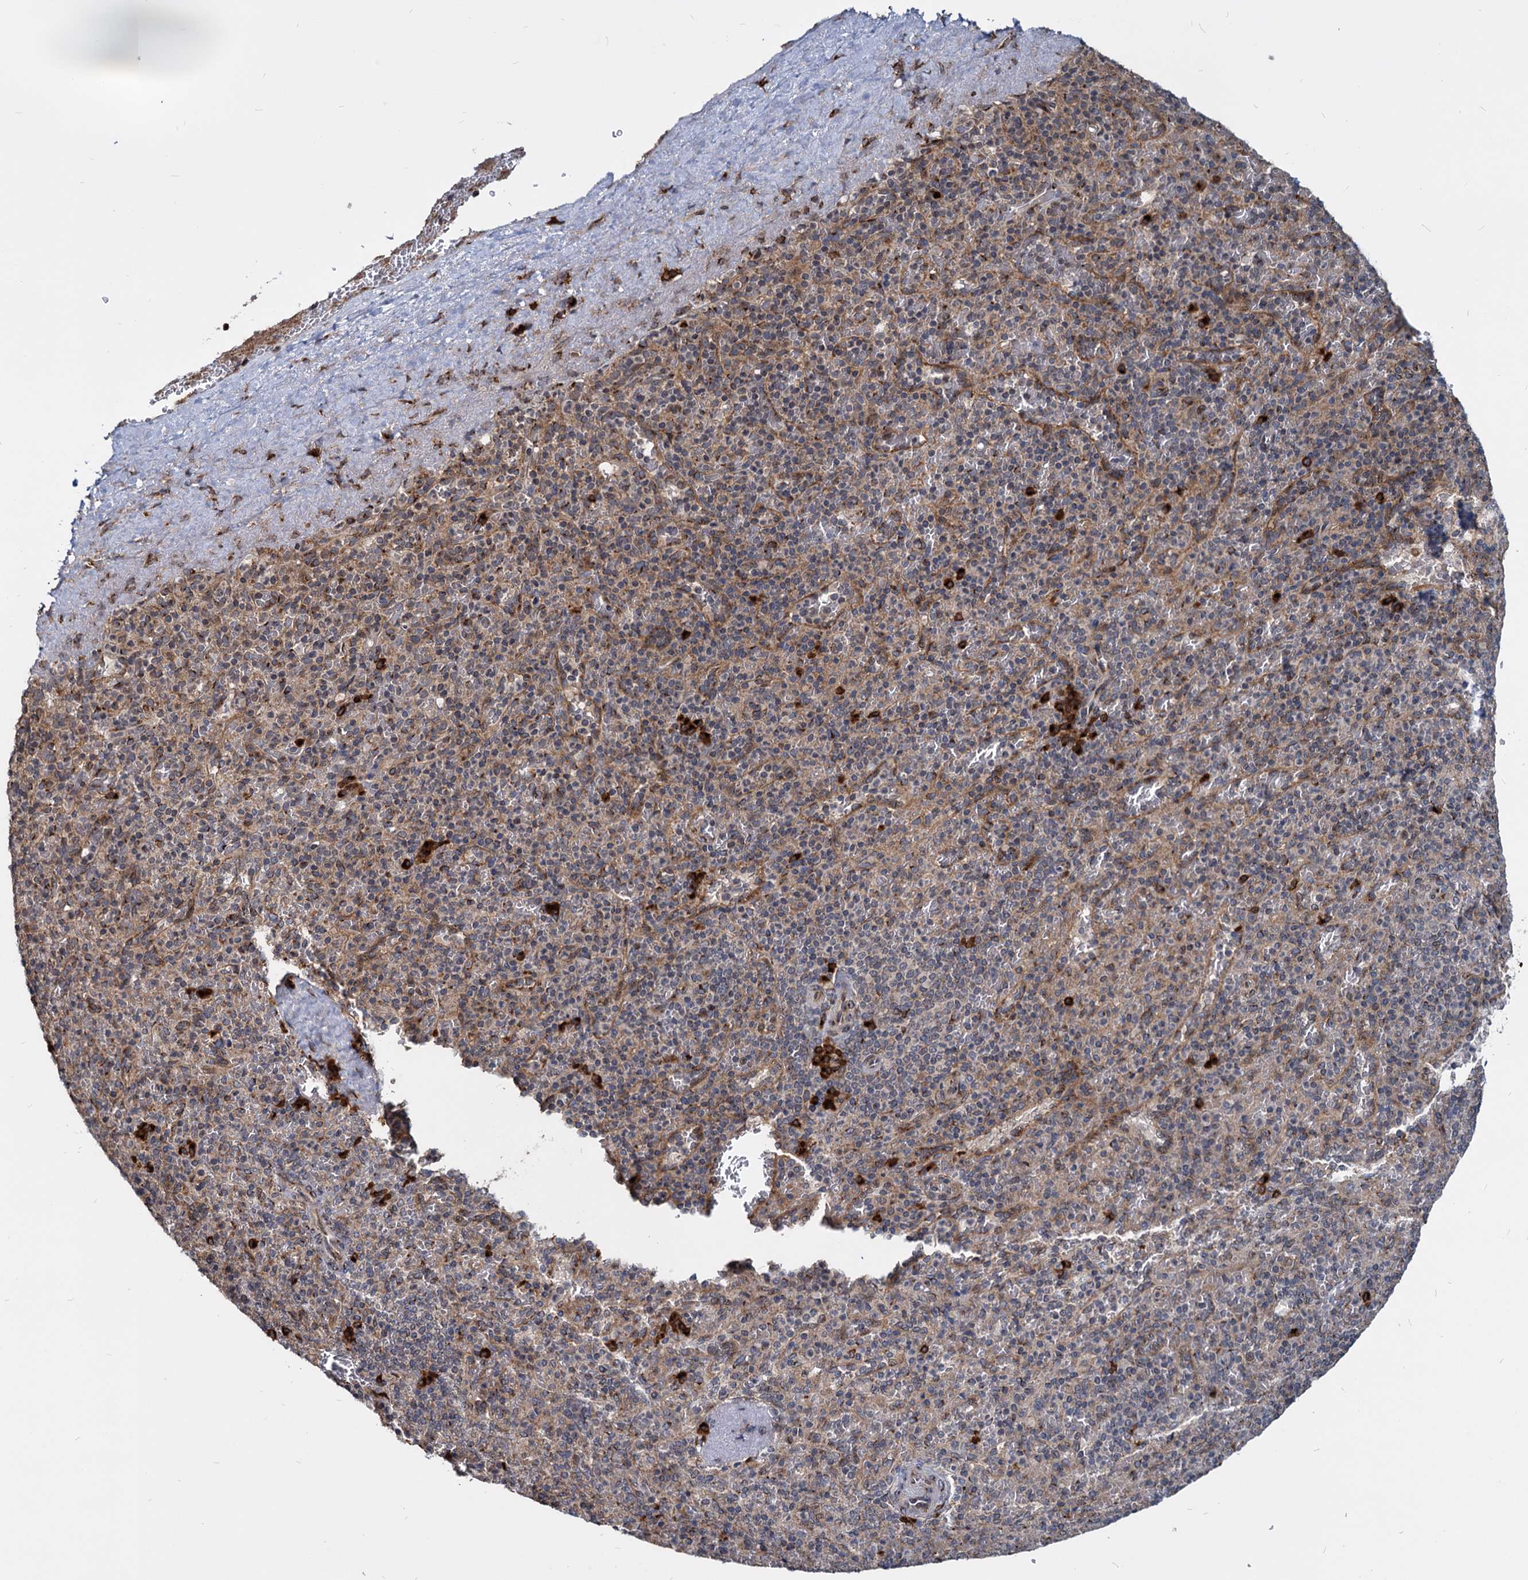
{"staining": {"intensity": "negative", "quantity": "none", "location": "none"}, "tissue": "spleen", "cell_type": "Cells in red pulp", "image_type": "normal", "snomed": [{"axis": "morphology", "description": "Normal tissue, NOS"}, {"axis": "topography", "description": "Spleen"}], "caption": "Spleen stained for a protein using immunohistochemistry (IHC) displays no staining cells in red pulp.", "gene": "SAAL1", "patient": {"sex": "male", "age": 82}}